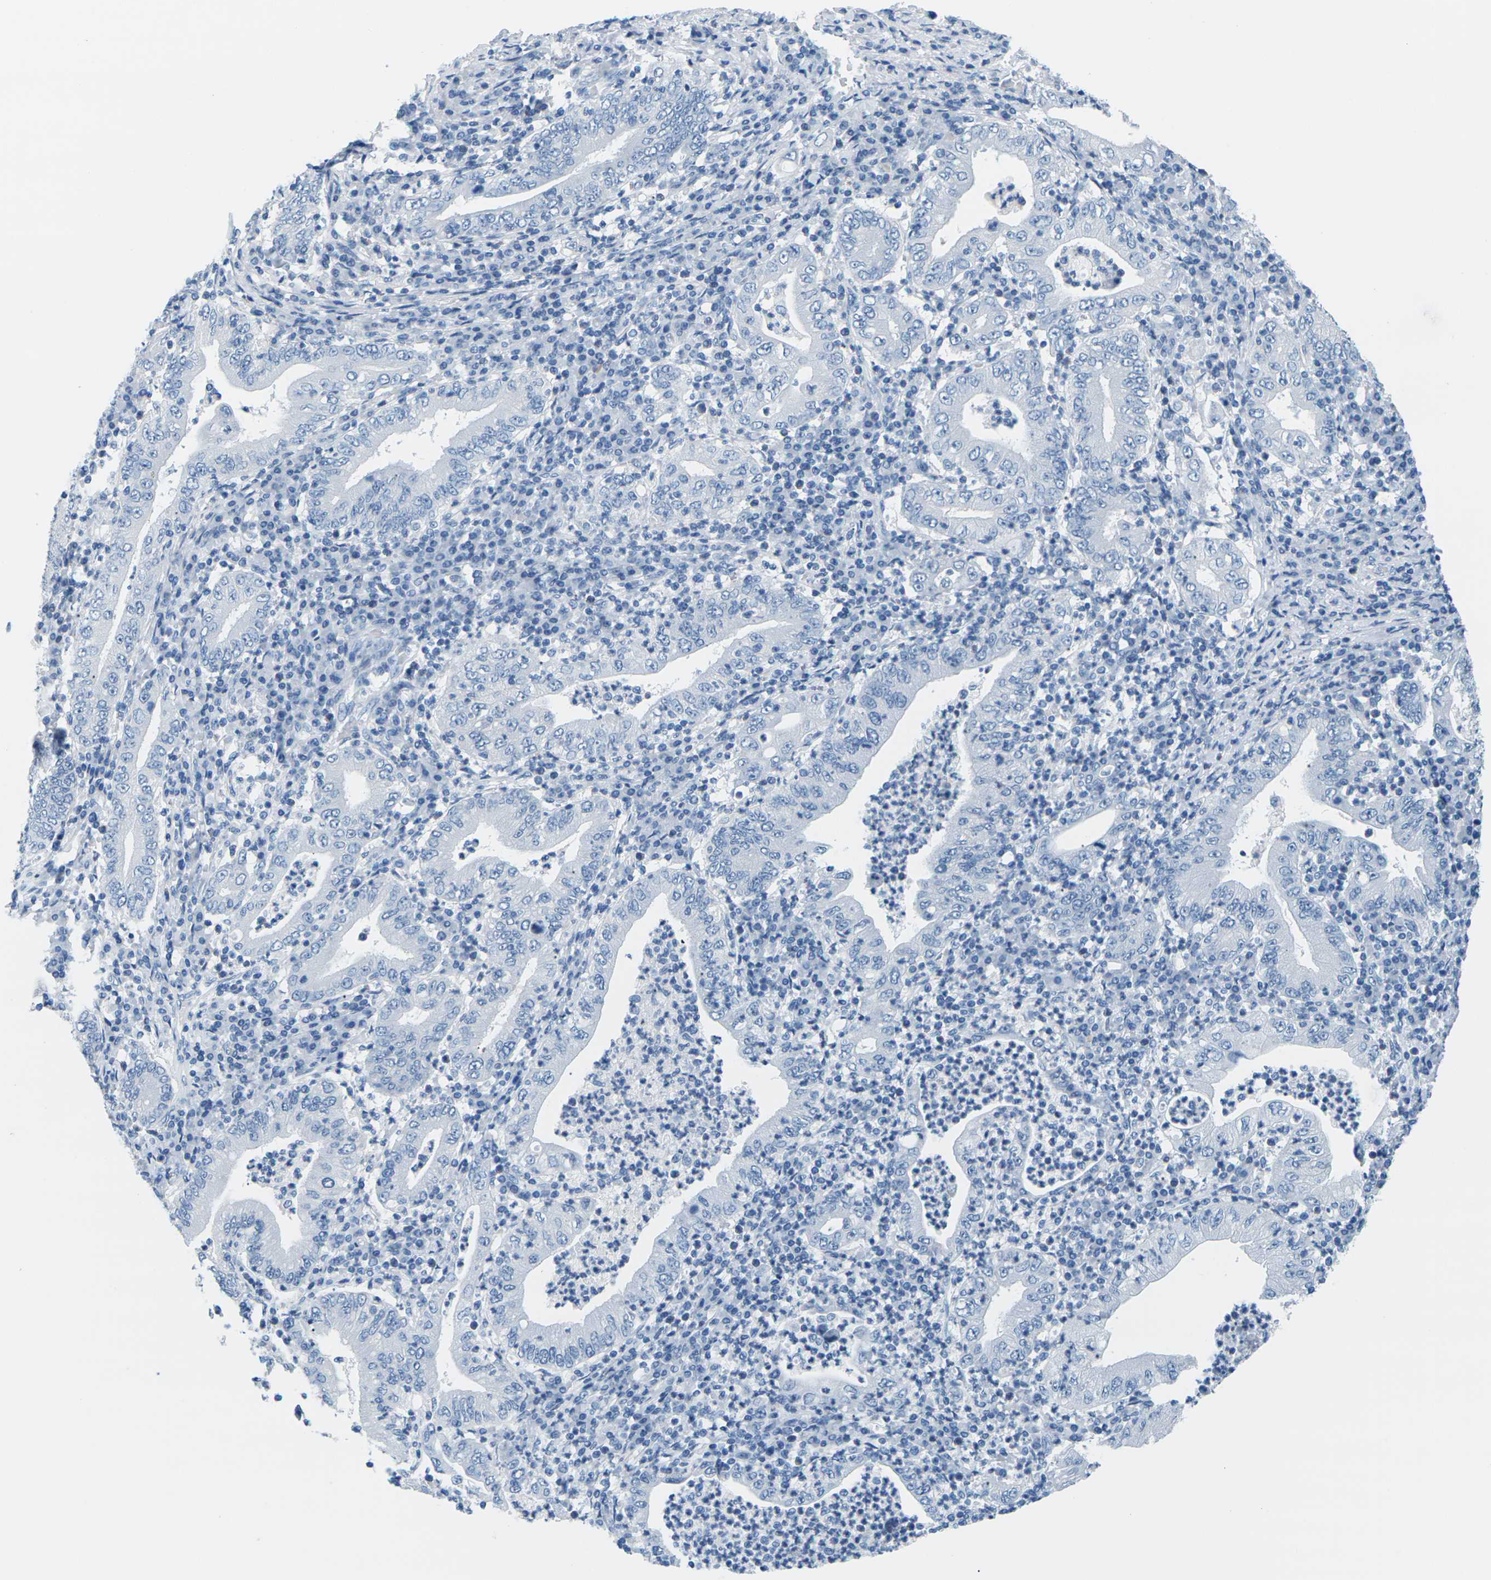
{"staining": {"intensity": "negative", "quantity": "none", "location": "none"}, "tissue": "stomach cancer", "cell_type": "Tumor cells", "image_type": "cancer", "snomed": [{"axis": "morphology", "description": "Normal tissue, NOS"}, {"axis": "morphology", "description": "Adenocarcinoma, NOS"}, {"axis": "topography", "description": "Esophagus"}, {"axis": "topography", "description": "Stomach, upper"}, {"axis": "topography", "description": "Peripheral nerve tissue"}], "caption": "Tumor cells show no significant protein expression in stomach cancer.", "gene": "SLC12A1", "patient": {"sex": "male", "age": 62}}